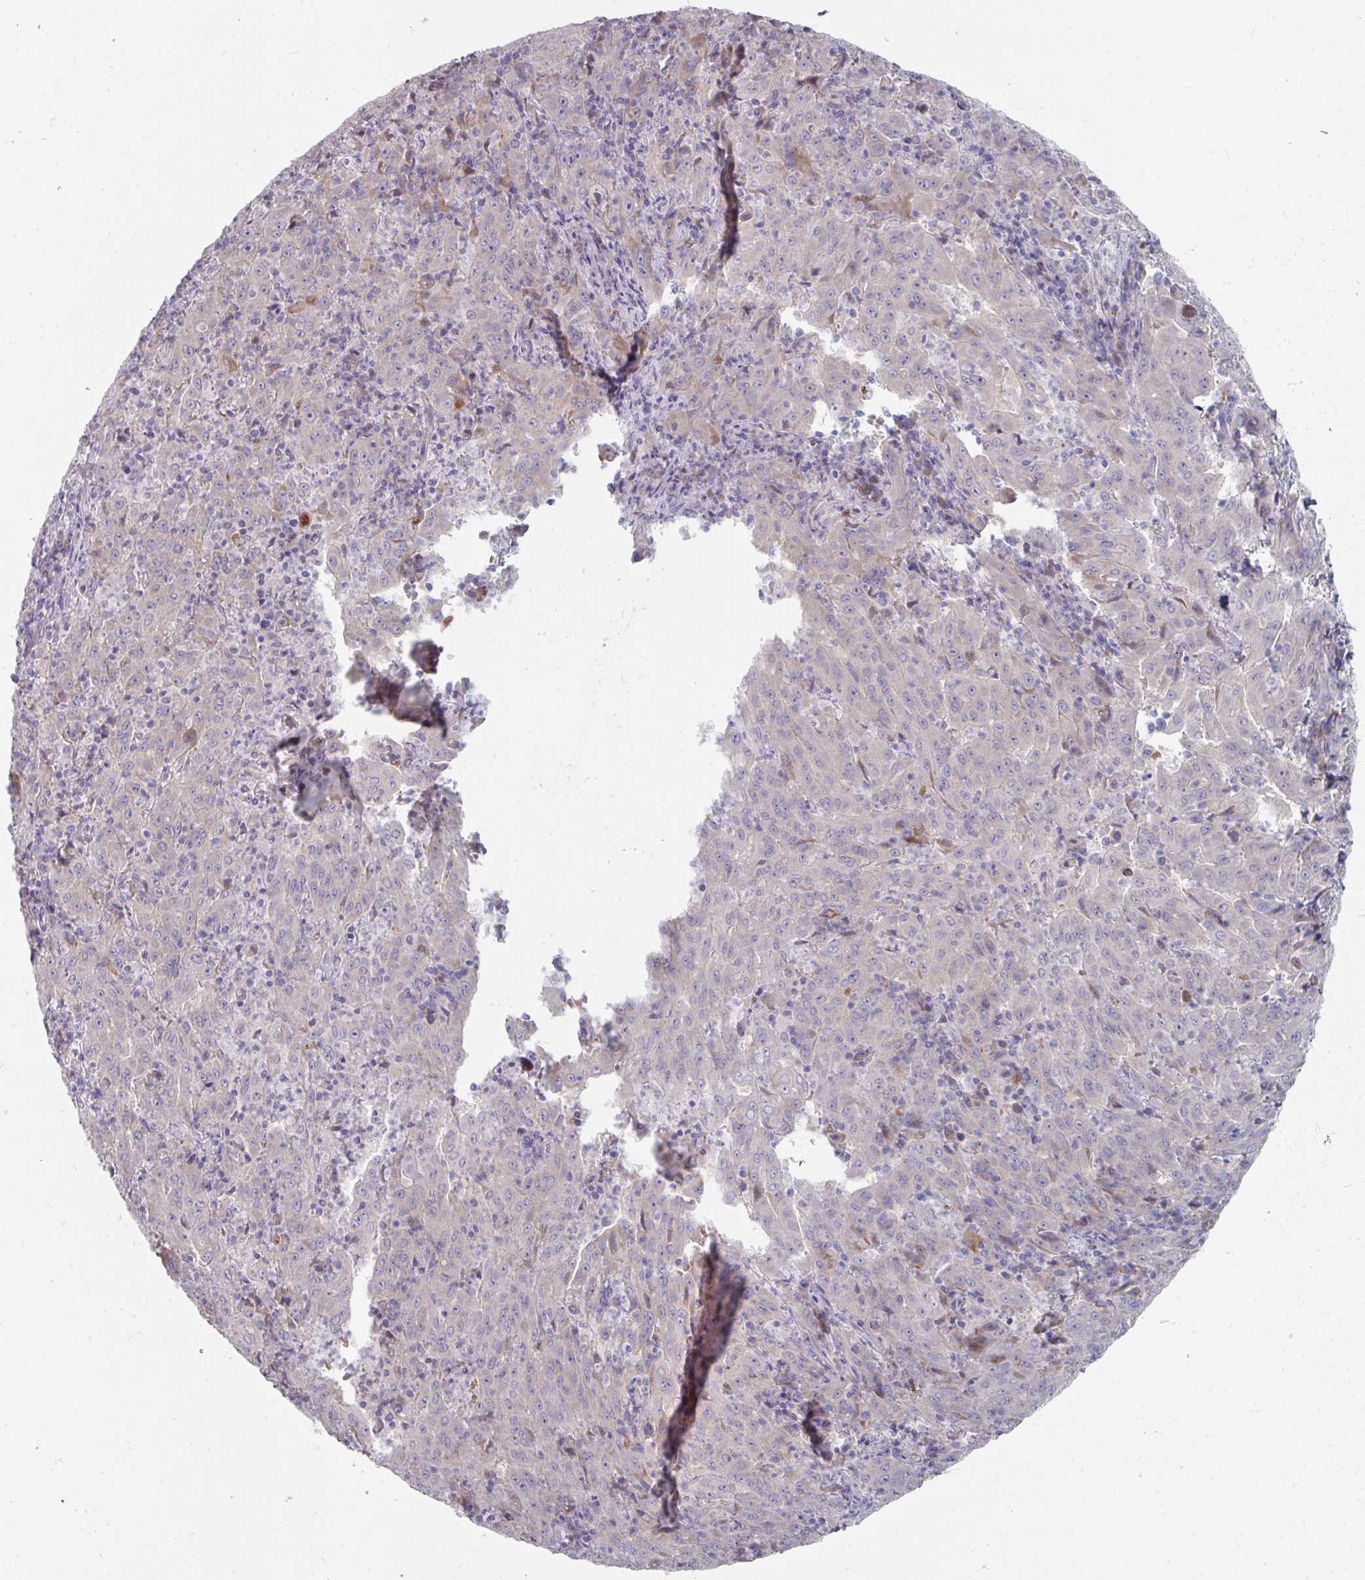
{"staining": {"intensity": "weak", "quantity": "<25%", "location": "cytoplasmic/membranous"}, "tissue": "pancreatic cancer", "cell_type": "Tumor cells", "image_type": "cancer", "snomed": [{"axis": "morphology", "description": "Adenocarcinoma, NOS"}, {"axis": "topography", "description": "Pancreas"}], "caption": "There is no significant expression in tumor cells of pancreatic cancer (adenocarcinoma). (Stains: DAB (3,3'-diaminobenzidine) IHC with hematoxylin counter stain, Microscopy: brightfield microscopy at high magnification).", "gene": "NT5C1A", "patient": {"sex": "male", "age": 63}}